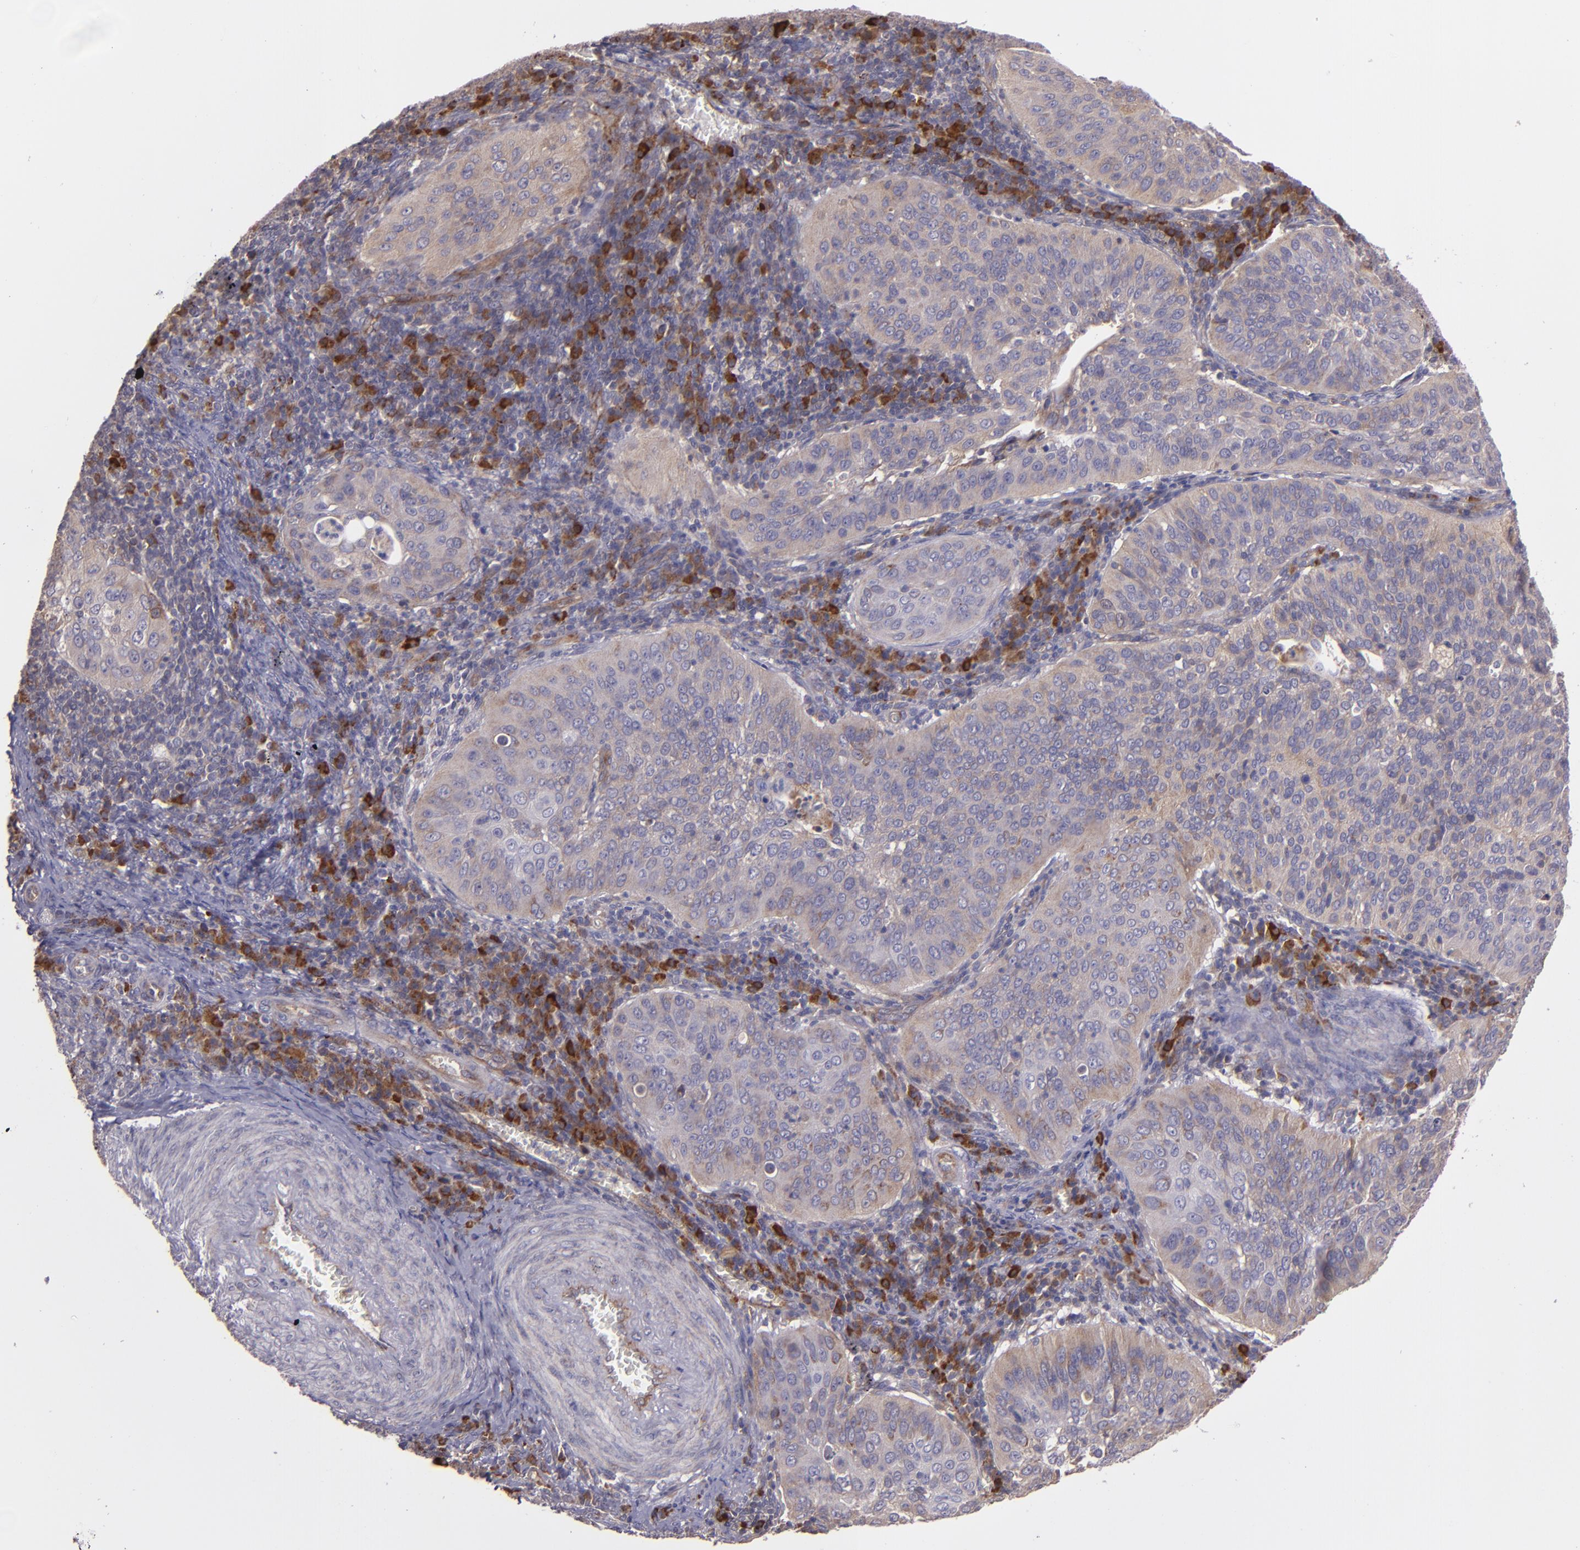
{"staining": {"intensity": "moderate", "quantity": ">75%", "location": "cytoplasmic/membranous"}, "tissue": "cervical cancer", "cell_type": "Tumor cells", "image_type": "cancer", "snomed": [{"axis": "morphology", "description": "Squamous cell carcinoma, NOS"}, {"axis": "topography", "description": "Cervix"}], "caption": "A high-resolution histopathology image shows immunohistochemistry (IHC) staining of cervical cancer (squamous cell carcinoma), which shows moderate cytoplasmic/membranous positivity in approximately >75% of tumor cells. (Brightfield microscopy of DAB IHC at high magnification).", "gene": "ECE1", "patient": {"sex": "female", "age": 39}}